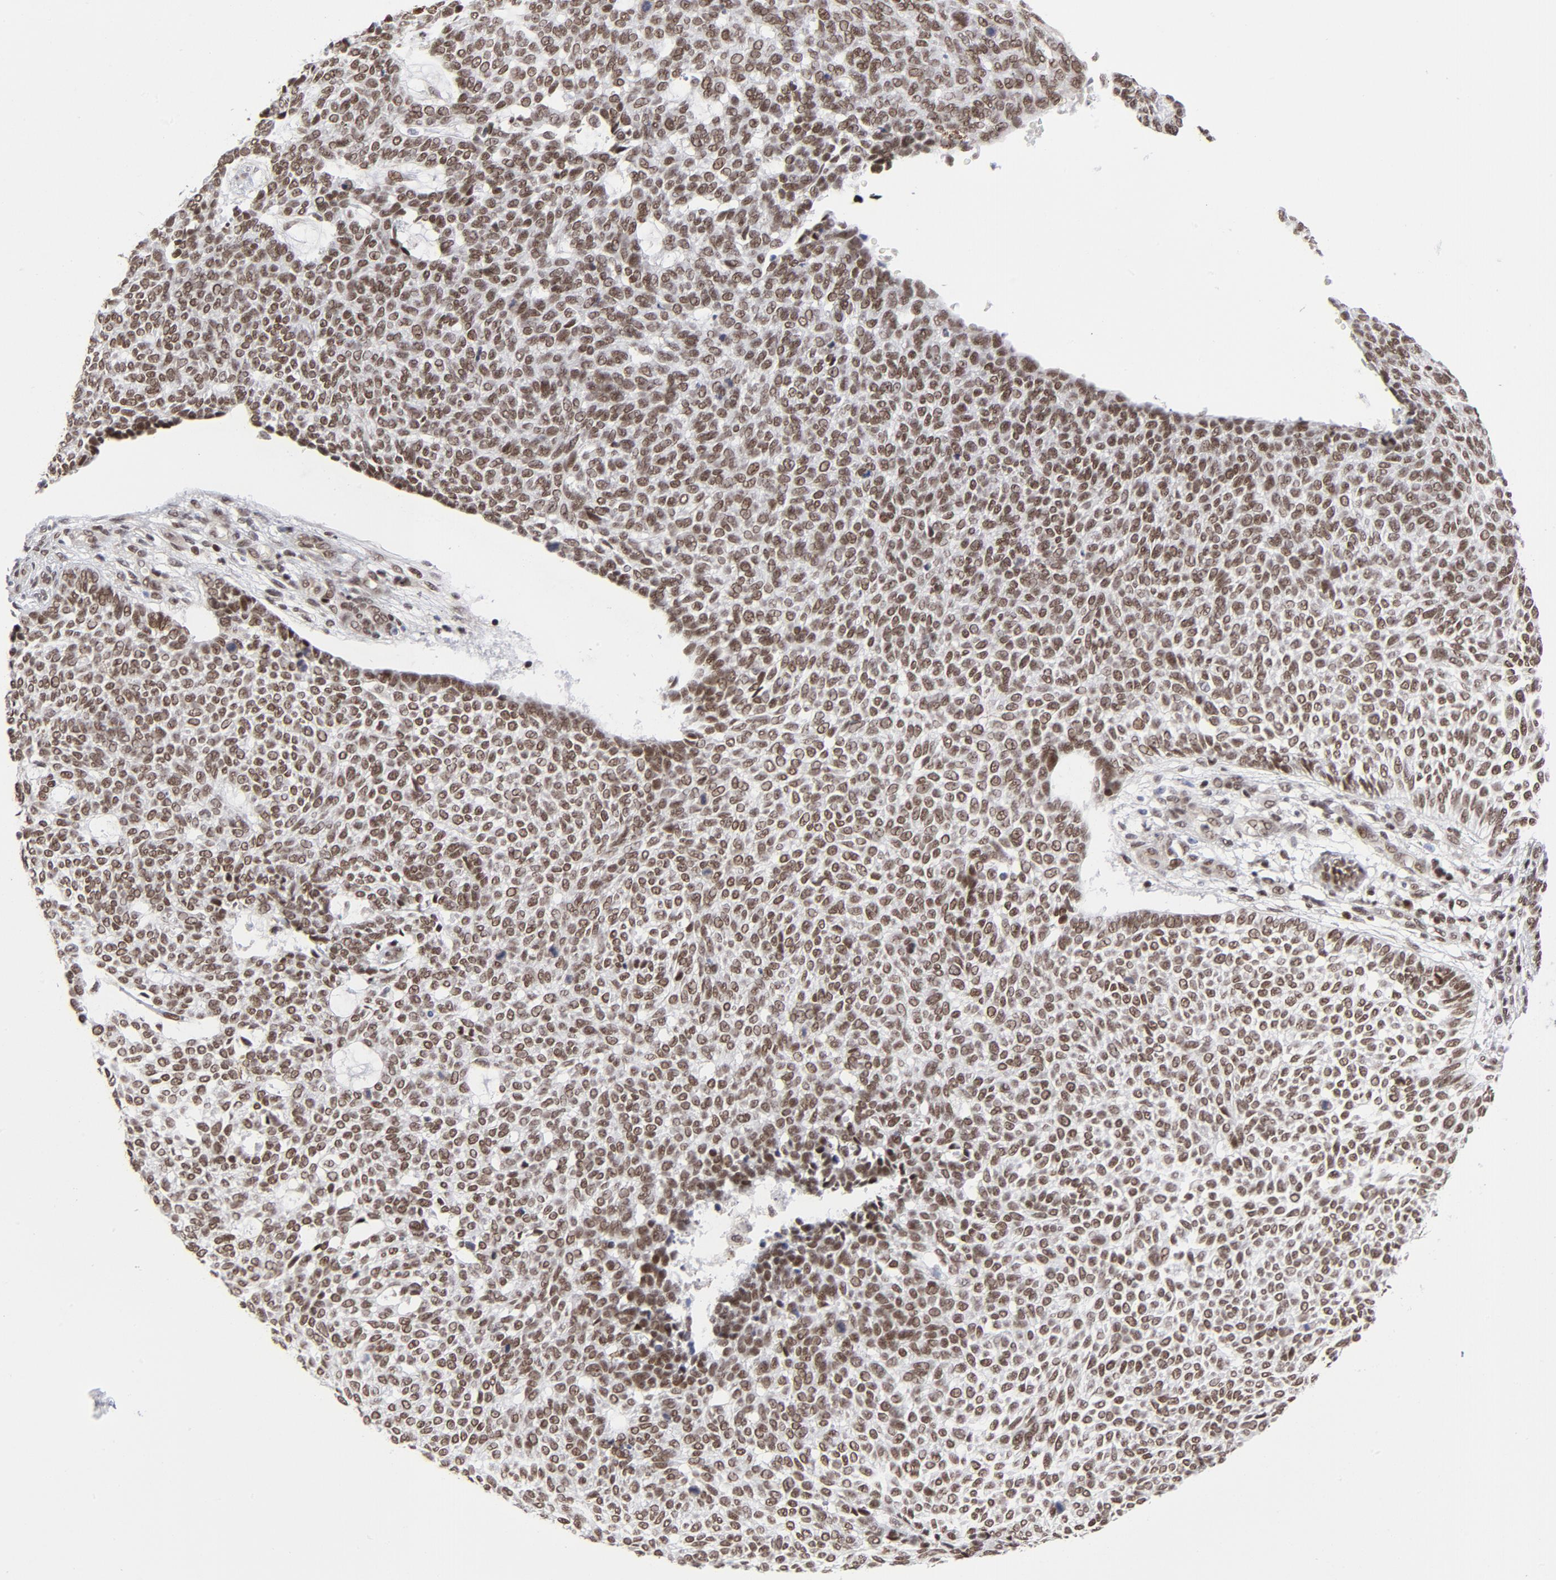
{"staining": {"intensity": "strong", "quantity": ">75%", "location": "nuclear"}, "tissue": "skin cancer", "cell_type": "Tumor cells", "image_type": "cancer", "snomed": [{"axis": "morphology", "description": "Normal tissue, NOS"}, {"axis": "morphology", "description": "Basal cell carcinoma"}, {"axis": "topography", "description": "Skin"}], "caption": "Immunohistochemistry (IHC) staining of skin cancer, which demonstrates high levels of strong nuclear staining in approximately >75% of tumor cells indicating strong nuclear protein expression. The staining was performed using DAB (brown) for protein detection and nuclei were counterstained in hematoxylin (blue).", "gene": "CTCF", "patient": {"sex": "male", "age": 87}}